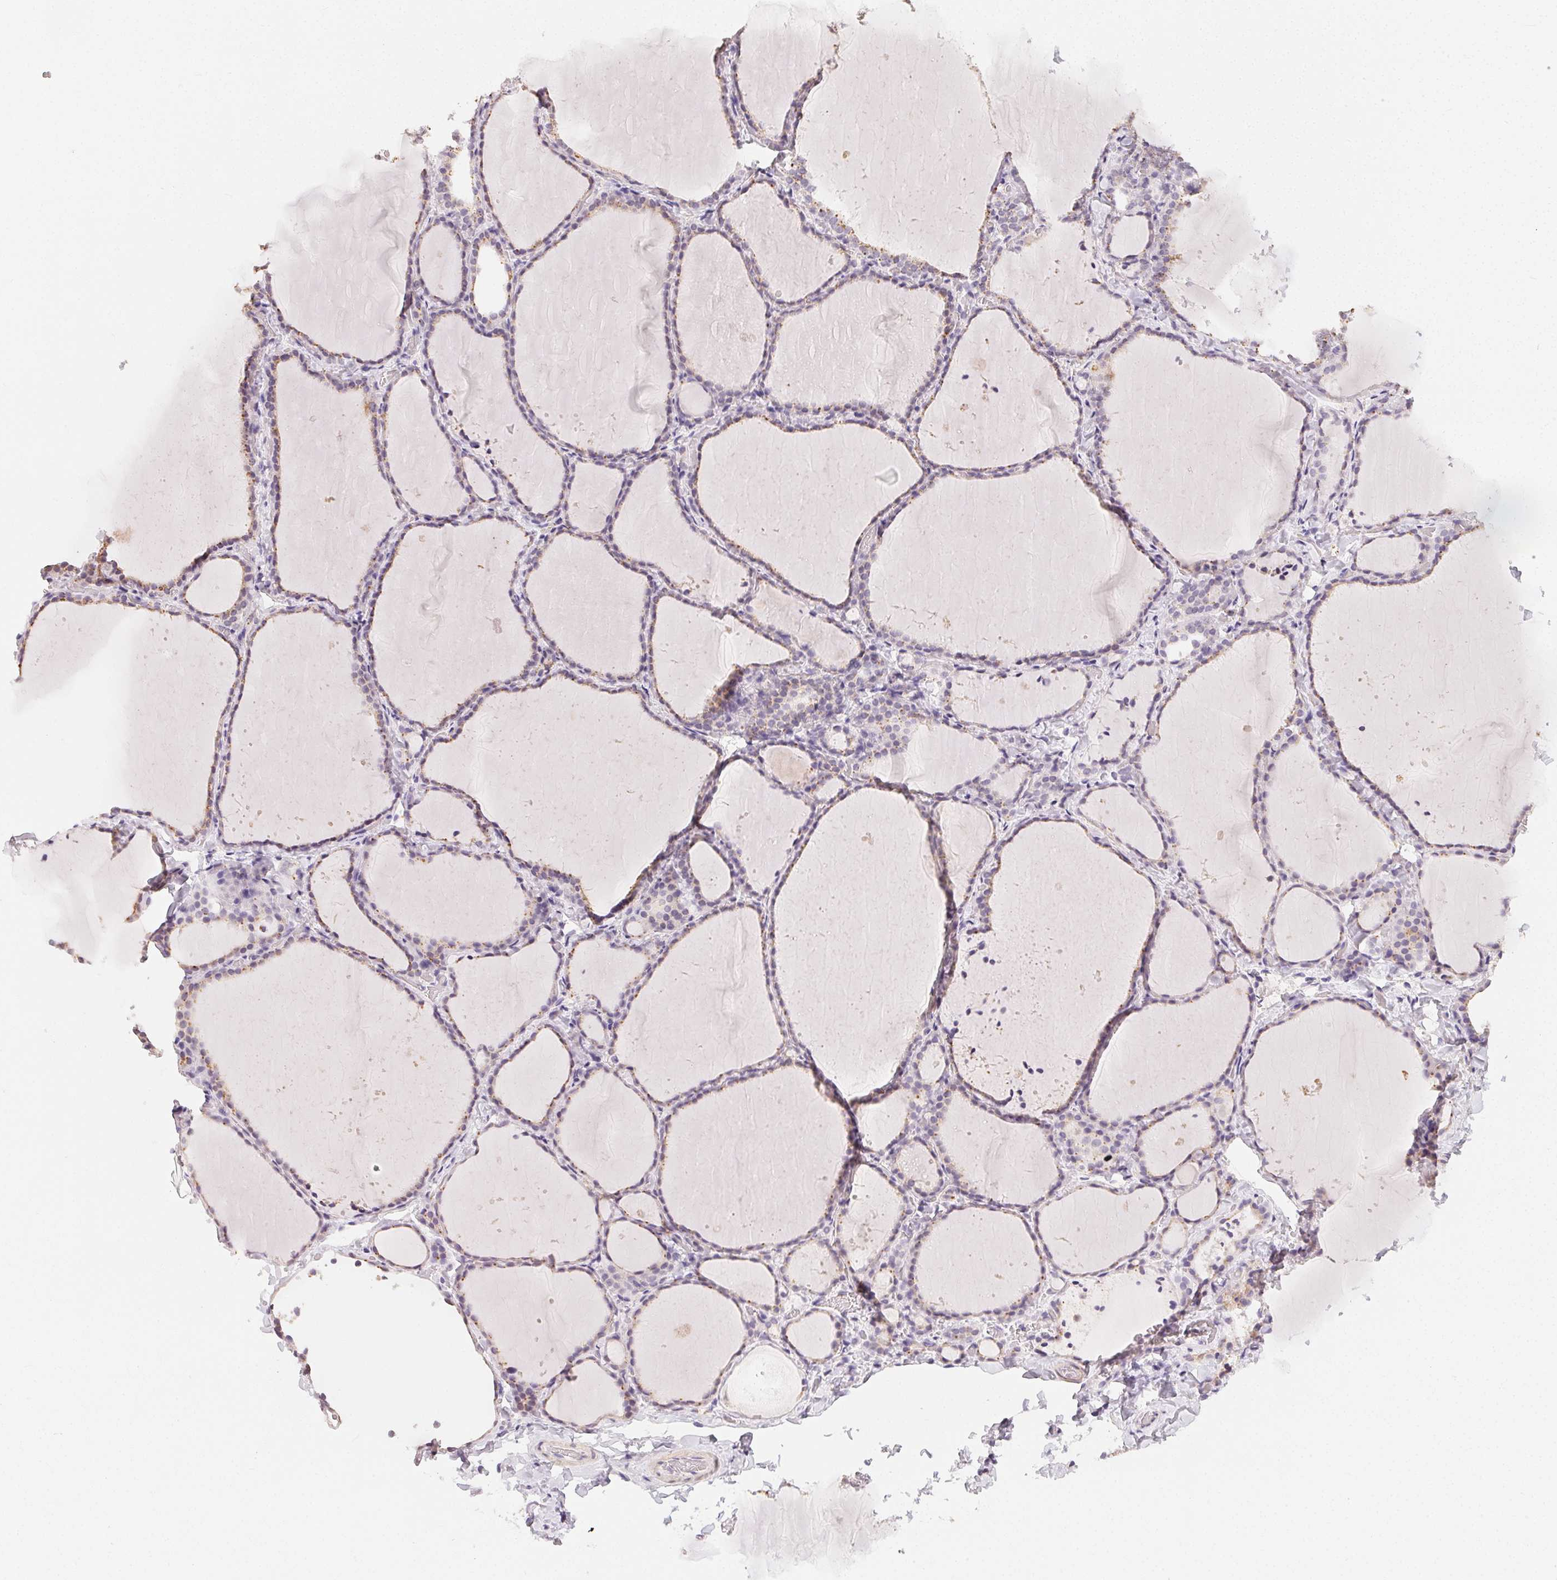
{"staining": {"intensity": "weak", "quantity": "25%-75%", "location": "cytoplasmic/membranous"}, "tissue": "thyroid gland", "cell_type": "Glandular cells", "image_type": "normal", "snomed": [{"axis": "morphology", "description": "Normal tissue, NOS"}, {"axis": "topography", "description": "Thyroid gland"}], "caption": "Glandular cells demonstrate weak cytoplasmic/membranous positivity in approximately 25%-75% of cells in normal thyroid gland. The staining is performed using DAB brown chromogen to label protein expression. The nuclei are counter-stained blue using hematoxylin.", "gene": "TMEM174", "patient": {"sex": "female", "age": 22}}